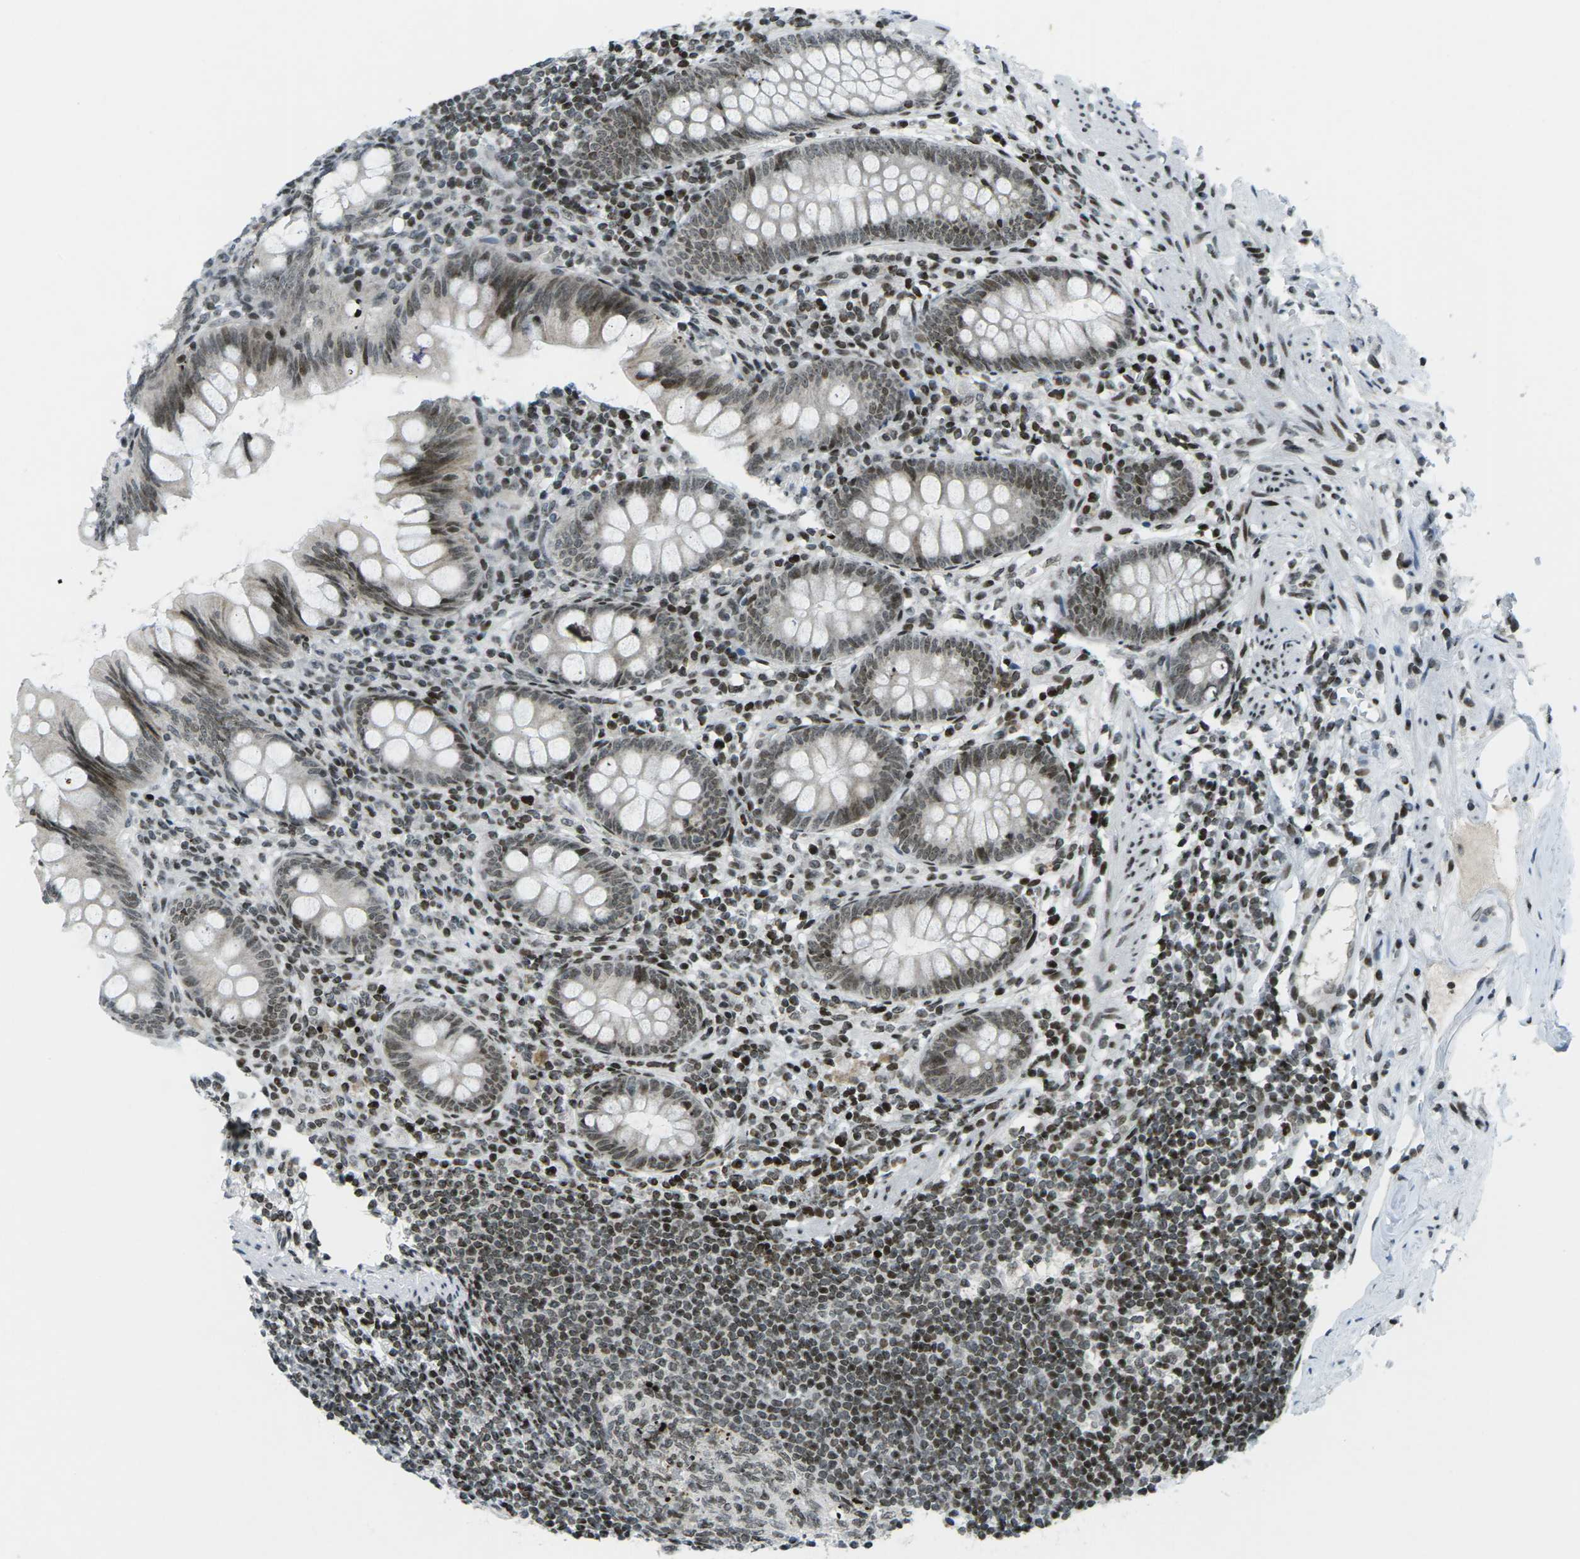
{"staining": {"intensity": "moderate", "quantity": ">75%", "location": "nuclear"}, "tissue": "appendix", "cell_type": "Glandular cells", "image_type": "normal", "snomed": [{"axis": "morphology", "description": "Normal tissue, NOS"}, {"axis": "topography", "description": "Appendix"}], "caption": "Brown immunohistochemical staining in benign appendix shows moderate nuclear expression in about >75% of glandular cells. The staining is performed using DAB brown chromogen to label protein expression. The nuclei are counter-stained blue using hematoxylin.", "gene": "EME1", "patient": {"sex": "female", "age": 77}}